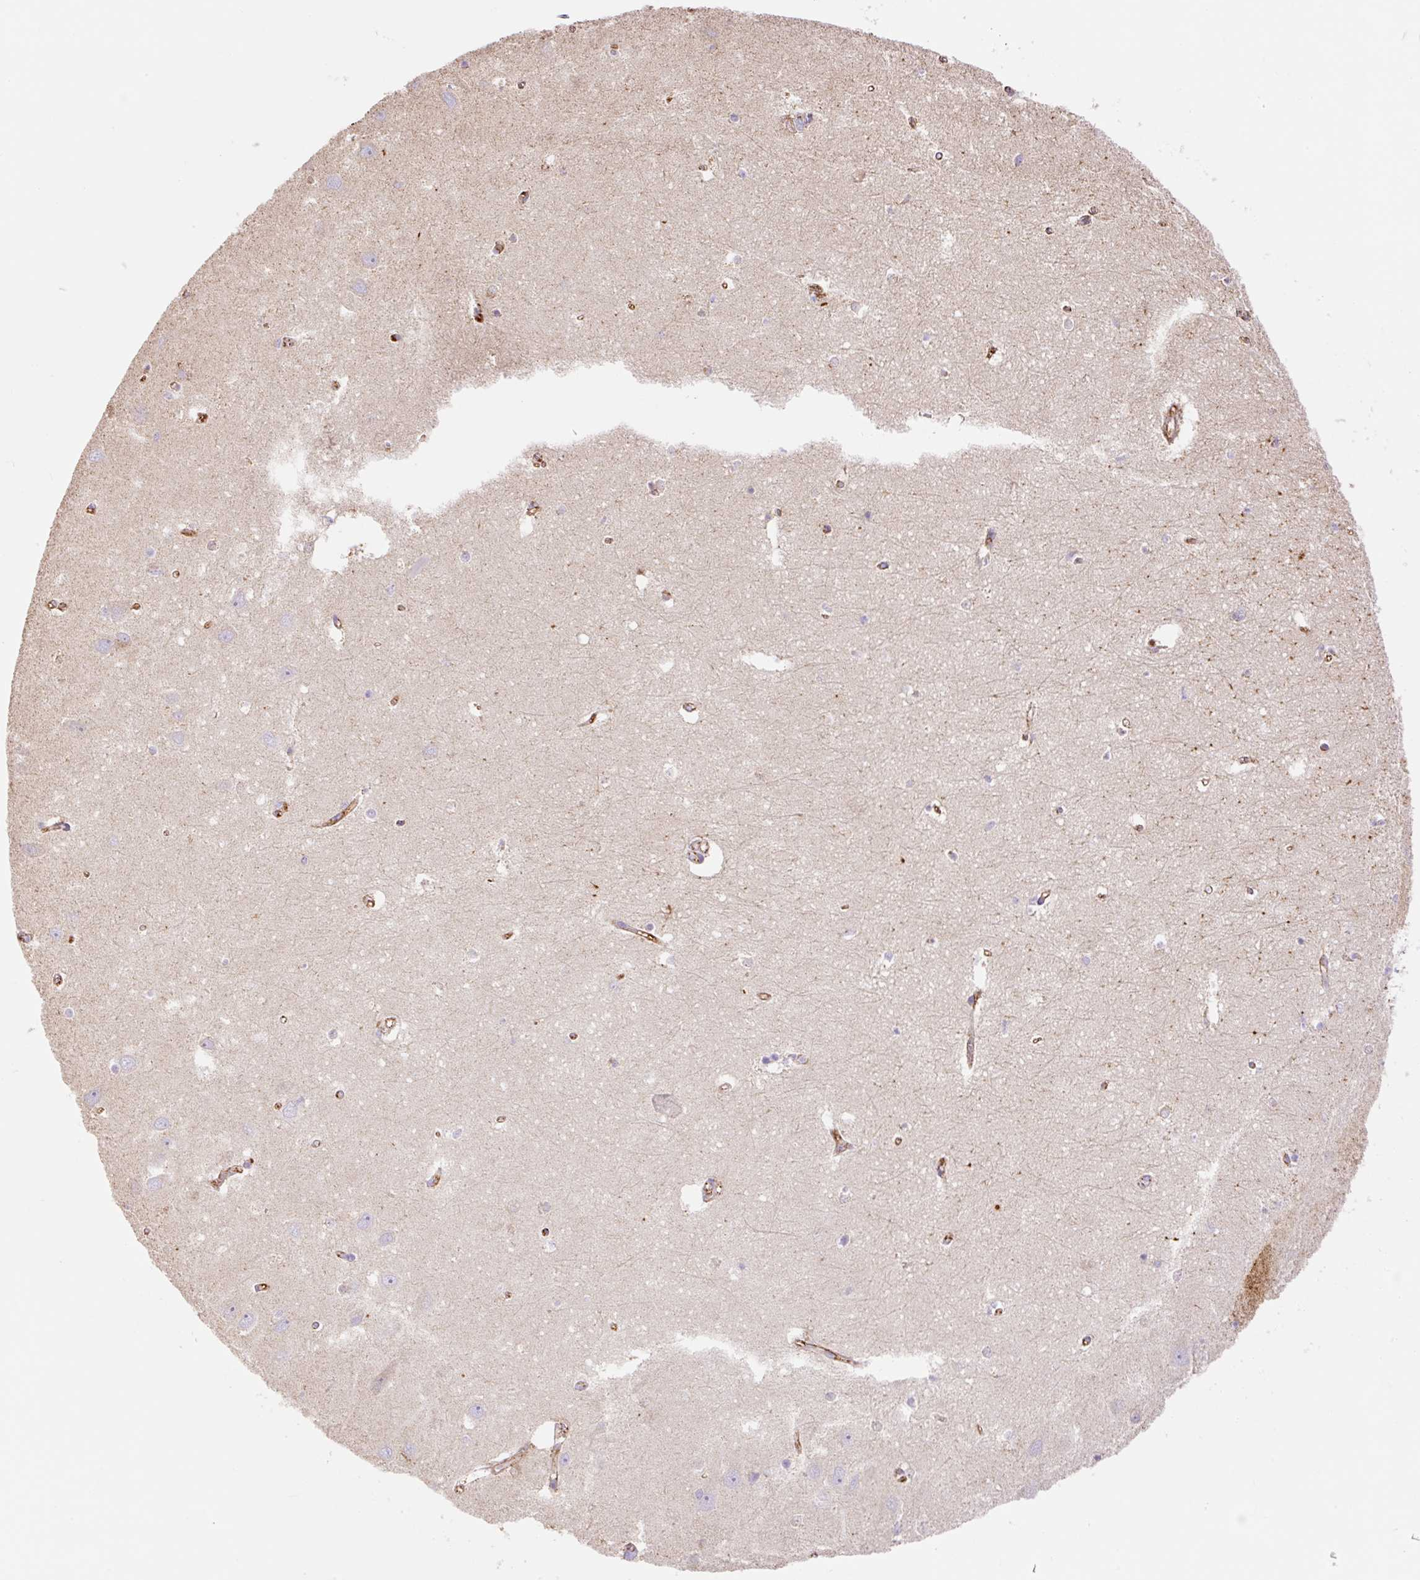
{"staining": {"intensity": "negative", "quantity": "none", "location": "none"}, "tissue": "hippocampus", "cell_type": "Glial cells", "image_type": "normal", "snomed": [{"axis": "morphology", "description": "Normal tissue, NOS"}, {"axis": "topography", "description": "Hippocampus"}], "caption": "Protein analysis of unremarkable hippocampus exhibits no significant staining in glial cells. (Immunohistochemistry, brightfield microscopy, high magnification).", "gene": "ESAM", "patient": {"sex": "female", "age": 64}}